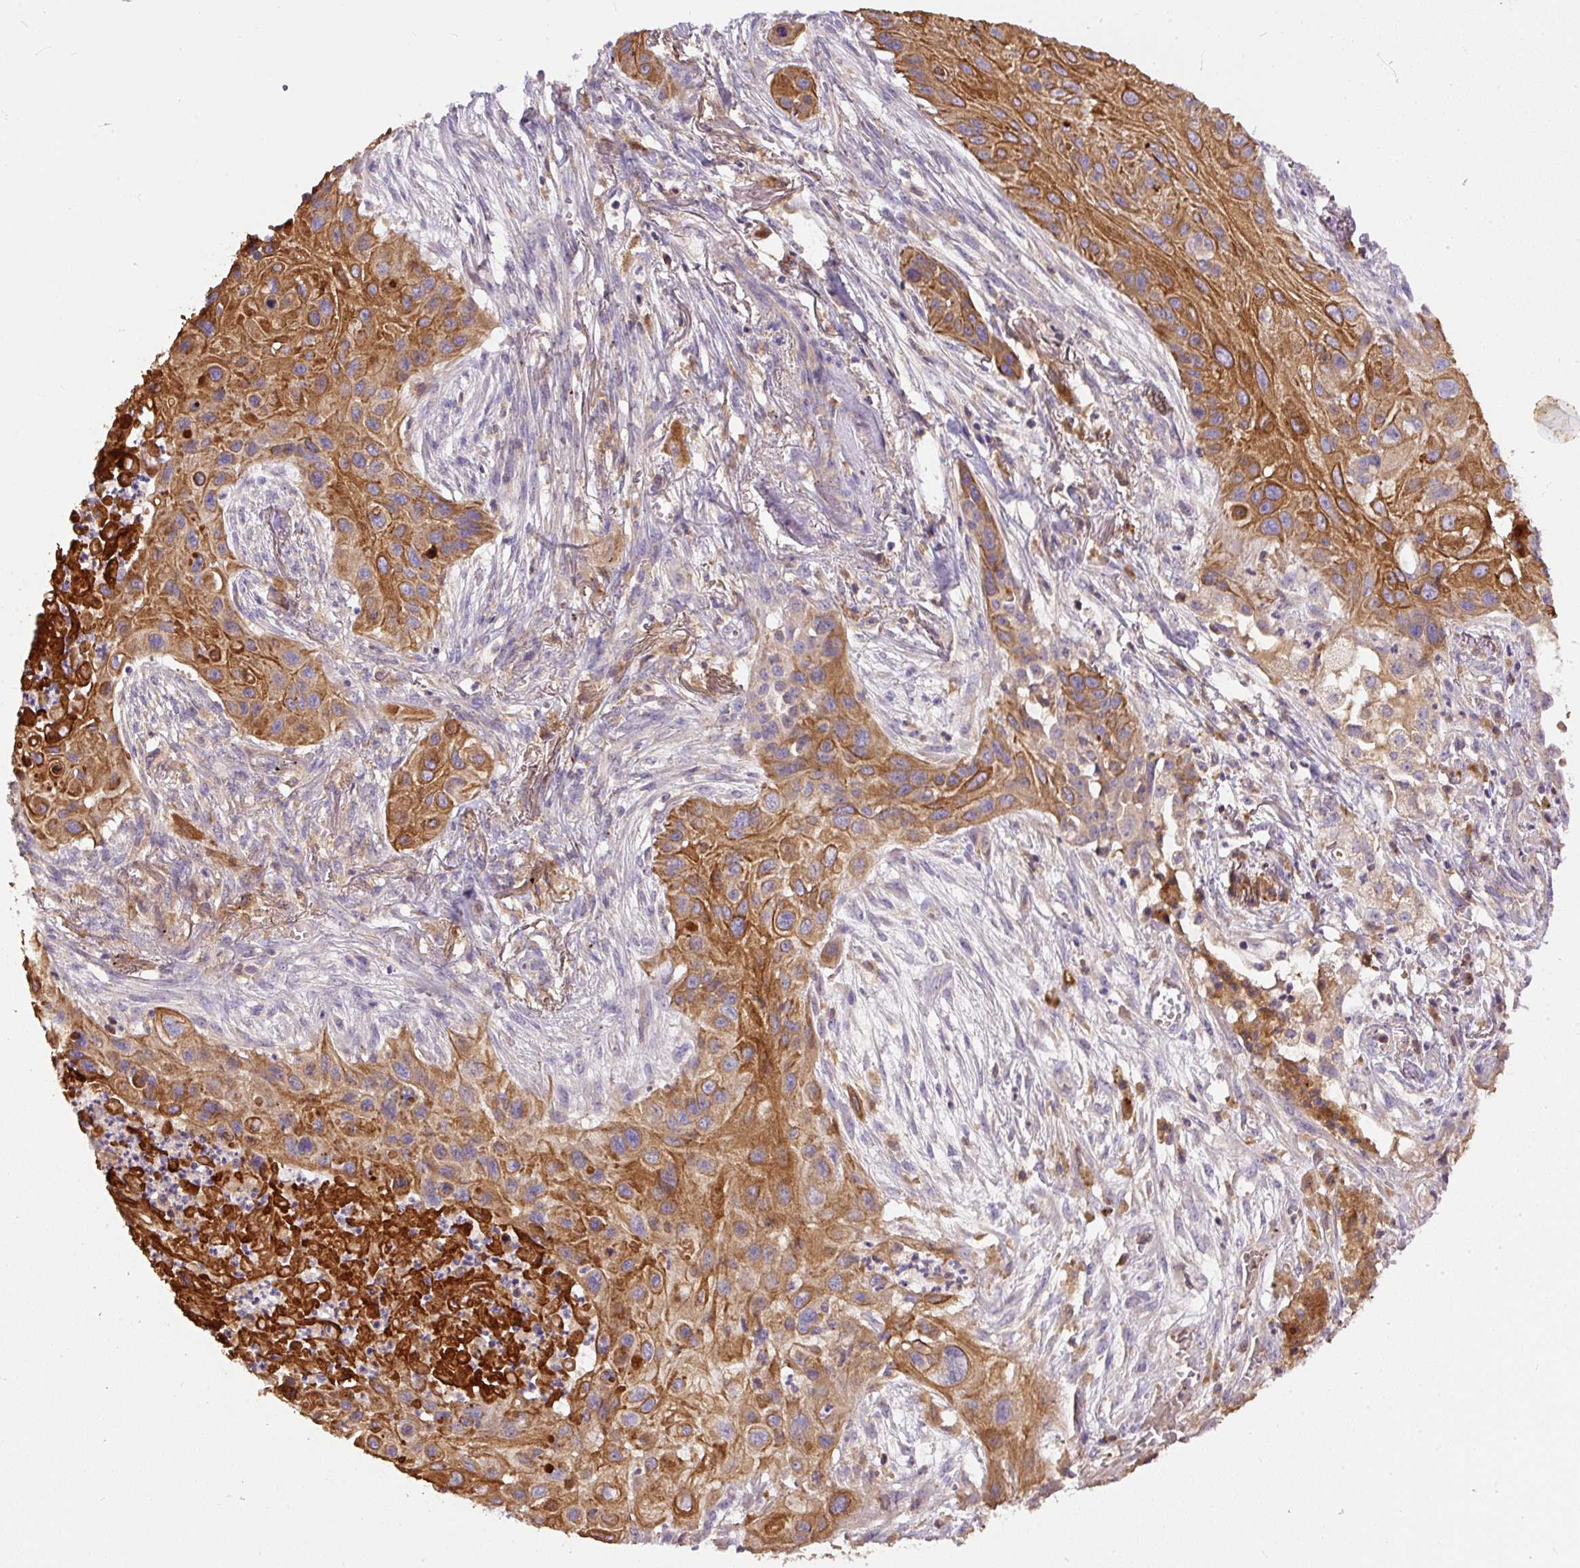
{"staining": {"intensity": "moderate", "quantity": ">75%", "location": "cytoplasmic/membranous"}, "tissue": "lung cancer", "cell_type": "Tumor cells", "image_type": "cancer", "snomed": [{"axis": "morphology", "description": "Squamous cell carcinoma, NOS"}, {"axis": "topography", "description": "Lung"}], "caption": "The micrograph reveals staining of lung cancer (squamous cell carcinoma), revealing moderate cytoplasmic/membranous protein expression (brown color) within tumor cells. (brown staining indicates protein expression, while blue staining denotes nuclei).", "gene": "DAPK1", "patient": {"sex": "male", "age": 71}}